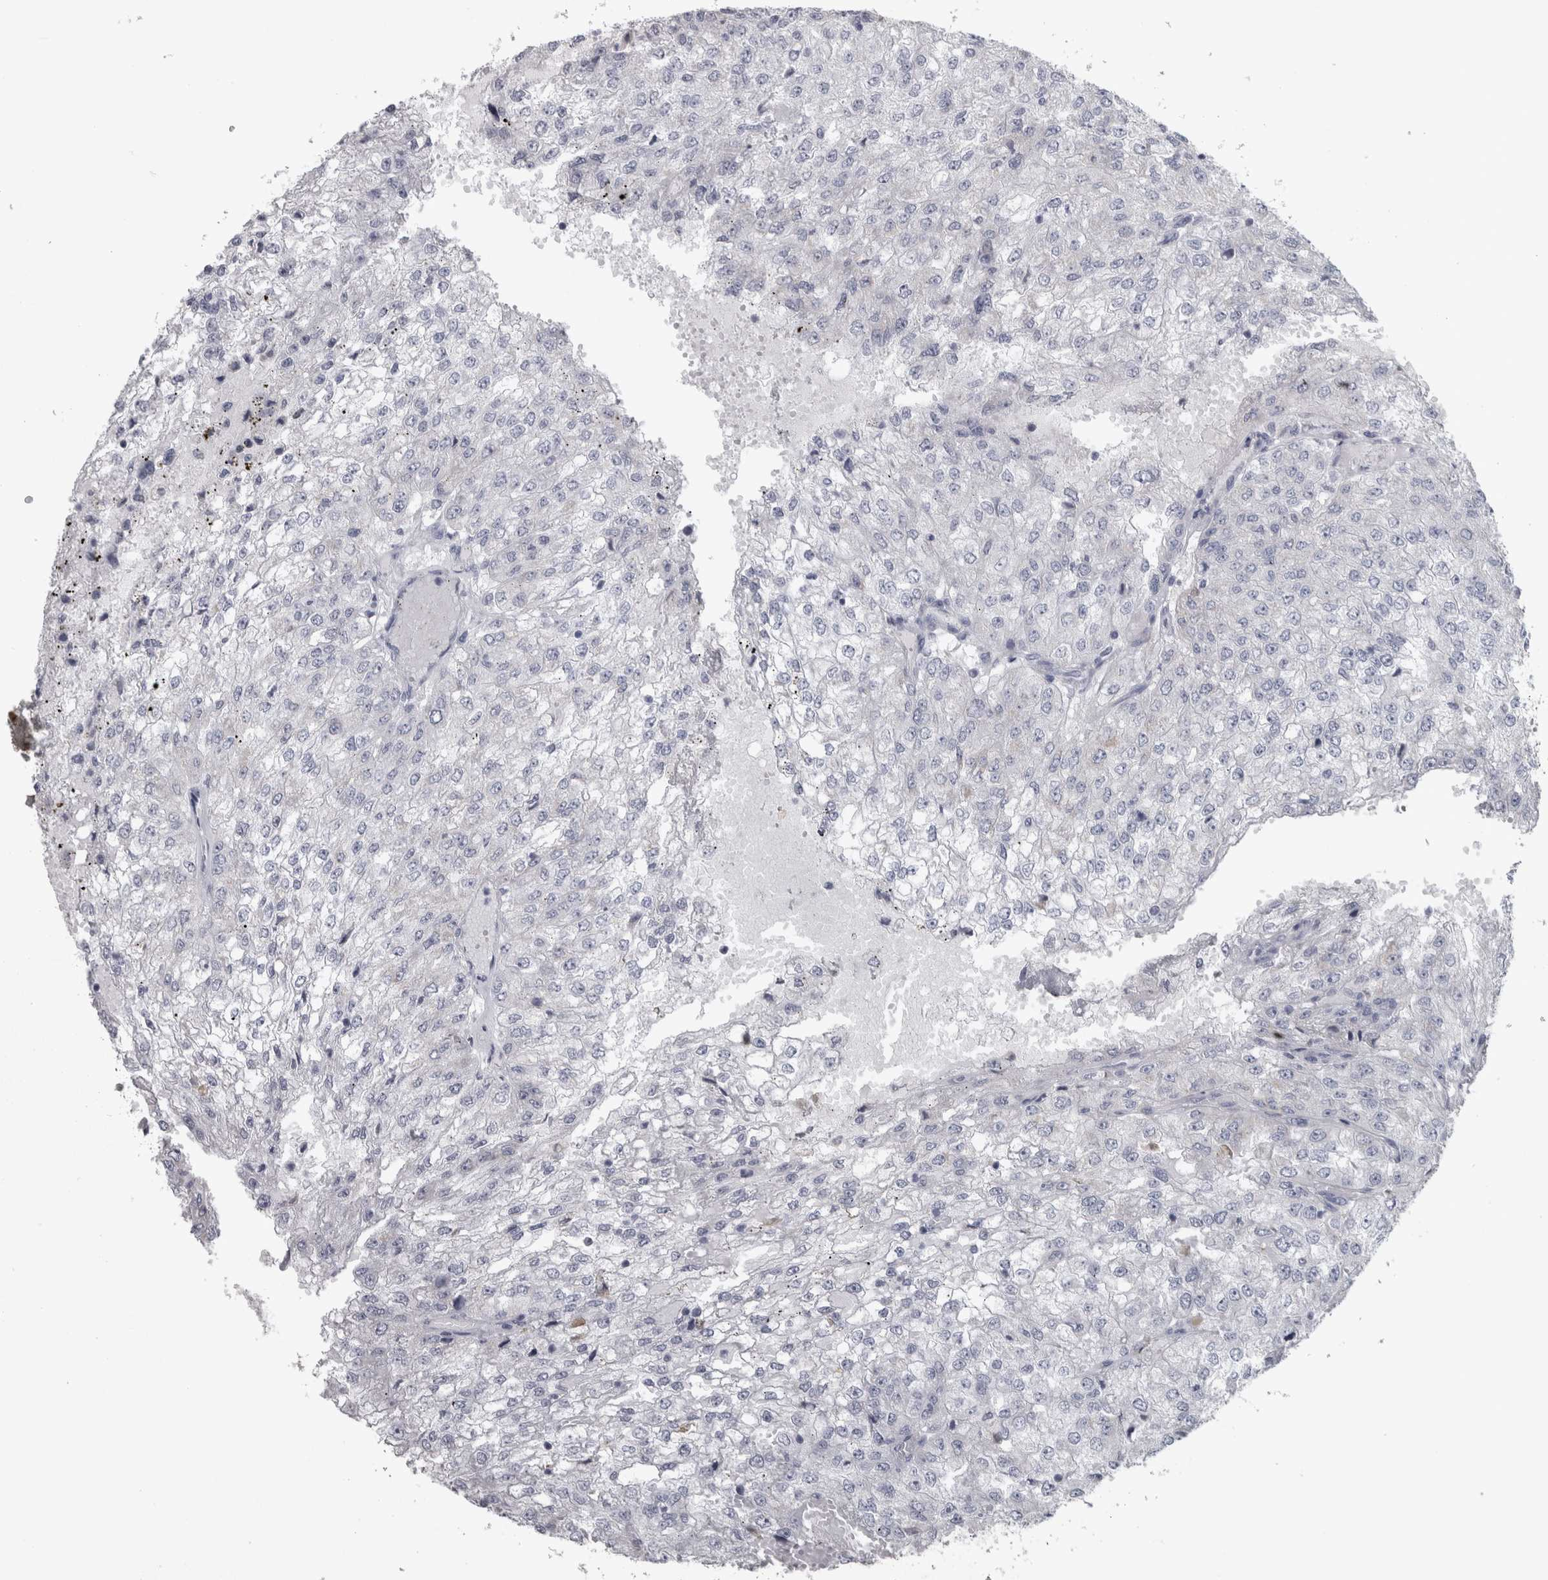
{"staining": {"intensity": "negative", "quantity": "none", "location": "none"}, "tissue": "renal cancer", "cell_type": "Tumor cells", "image_type": "cancer", "snomed": [{"axis": "morphology", "description": "Adenocarcinoma, NOS"}, {"axis": "topography", "description": "Kidney"}], "caption": "Immunohistochemistry (IHC) photomicrograph of neoplastic tissue: renal adenocarcinoma stained with DAB displays no significant protein staining in tumor cells.", "gene": "DBT", "patient": {"sex": "female", "age": 54}}